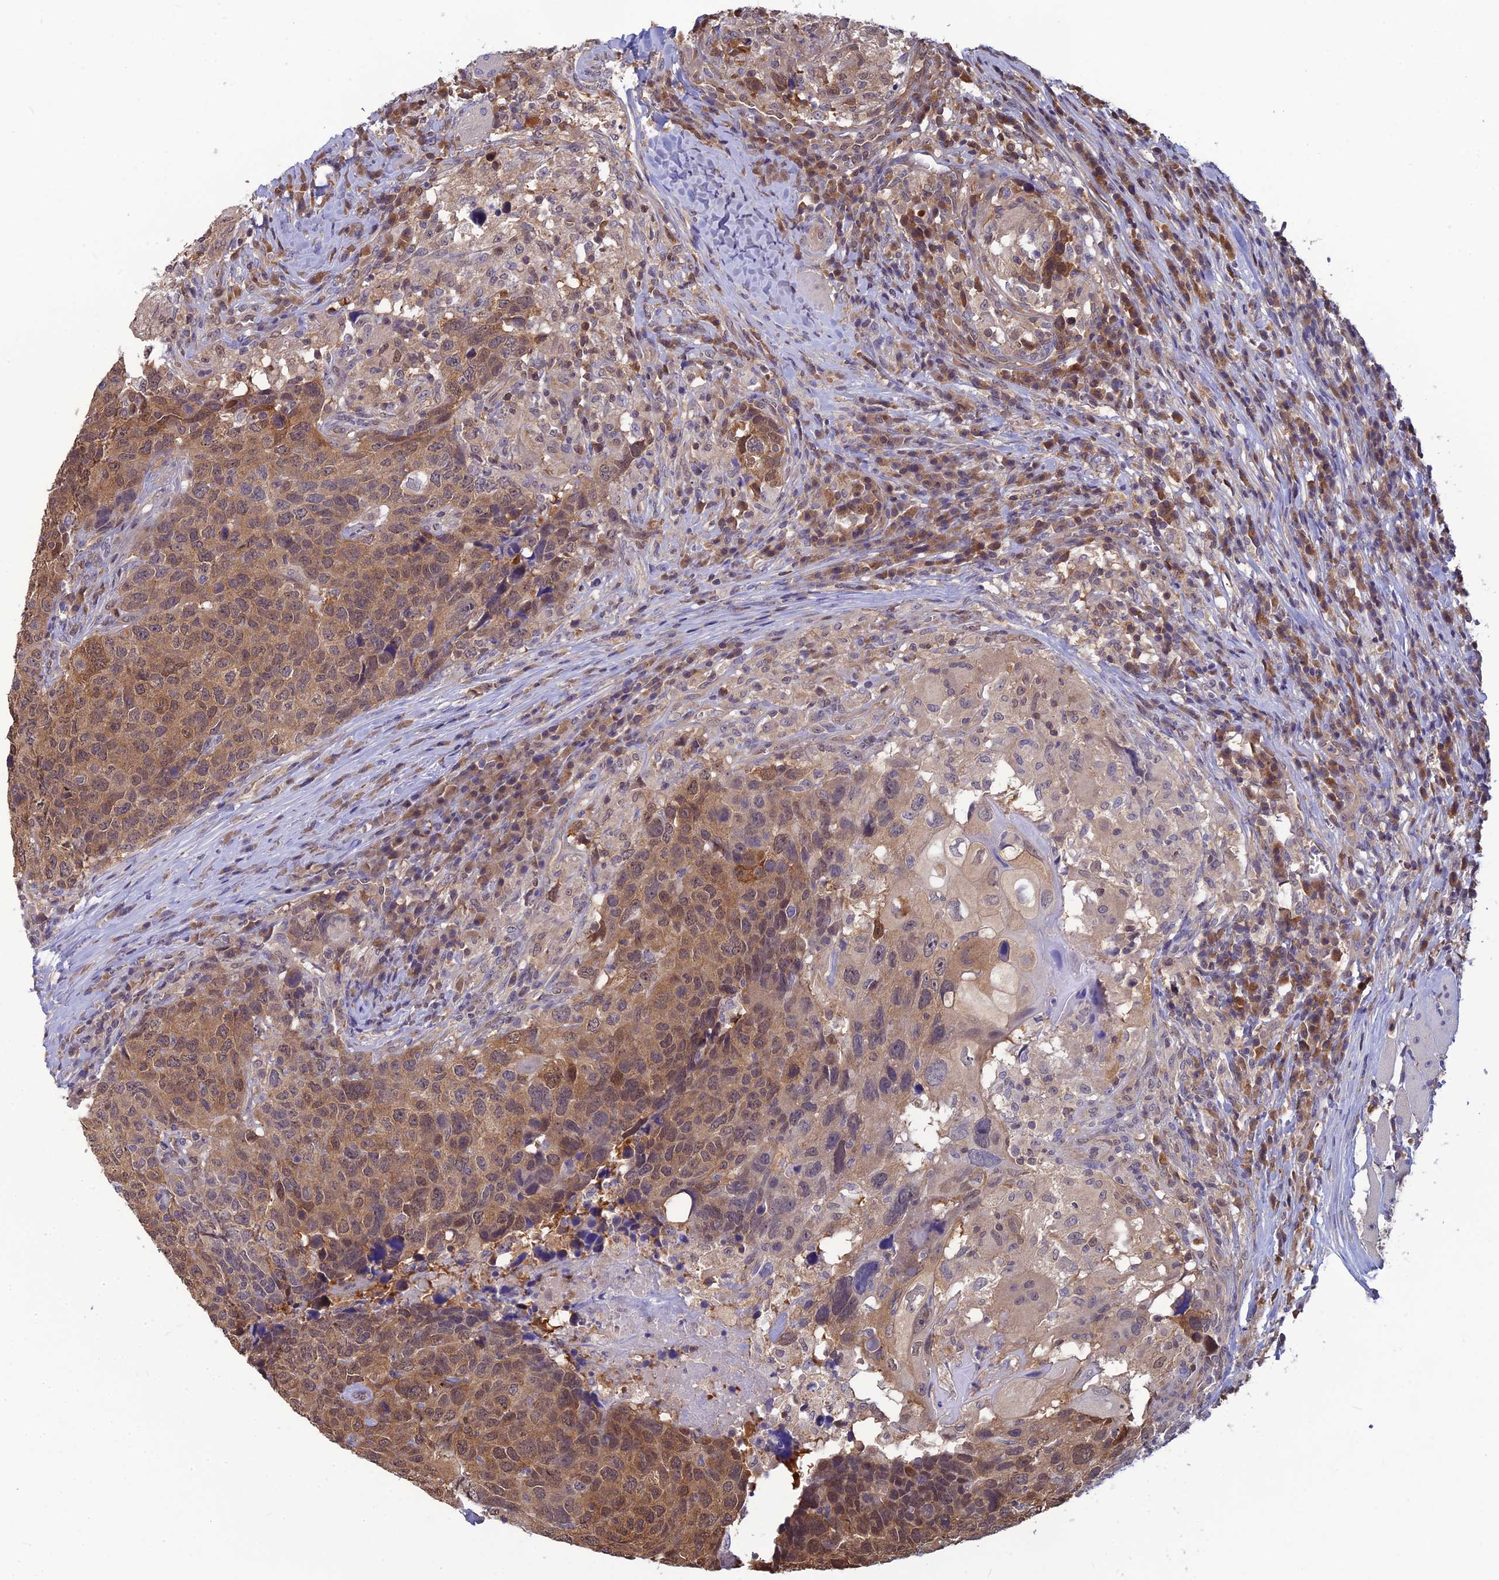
{"staining": {"intensity": "moderate", "quantity": ">75%", "location": "cytoplasmic/membranous,nuclear"}, "tissue": "head and neck cancer", "cell_type": "Tumor cells", "image_type": "cancer", "snomed": [{"axis": "morphology", "description": "Squamous cell carcinoma, NOS"}, {"axis": "topography", "description": "Head-Neck"}], "caption": "A histopathology image of human head and neck cancer stained for a protein demonstrates moderate cytoplasmic/membranous and nuclear brown staining in tumor cells. (Brightfield microscopy of DAB IHC at high magnification).", "gene": "HINT1", "patient": {"sex": "male", "age": 66}}